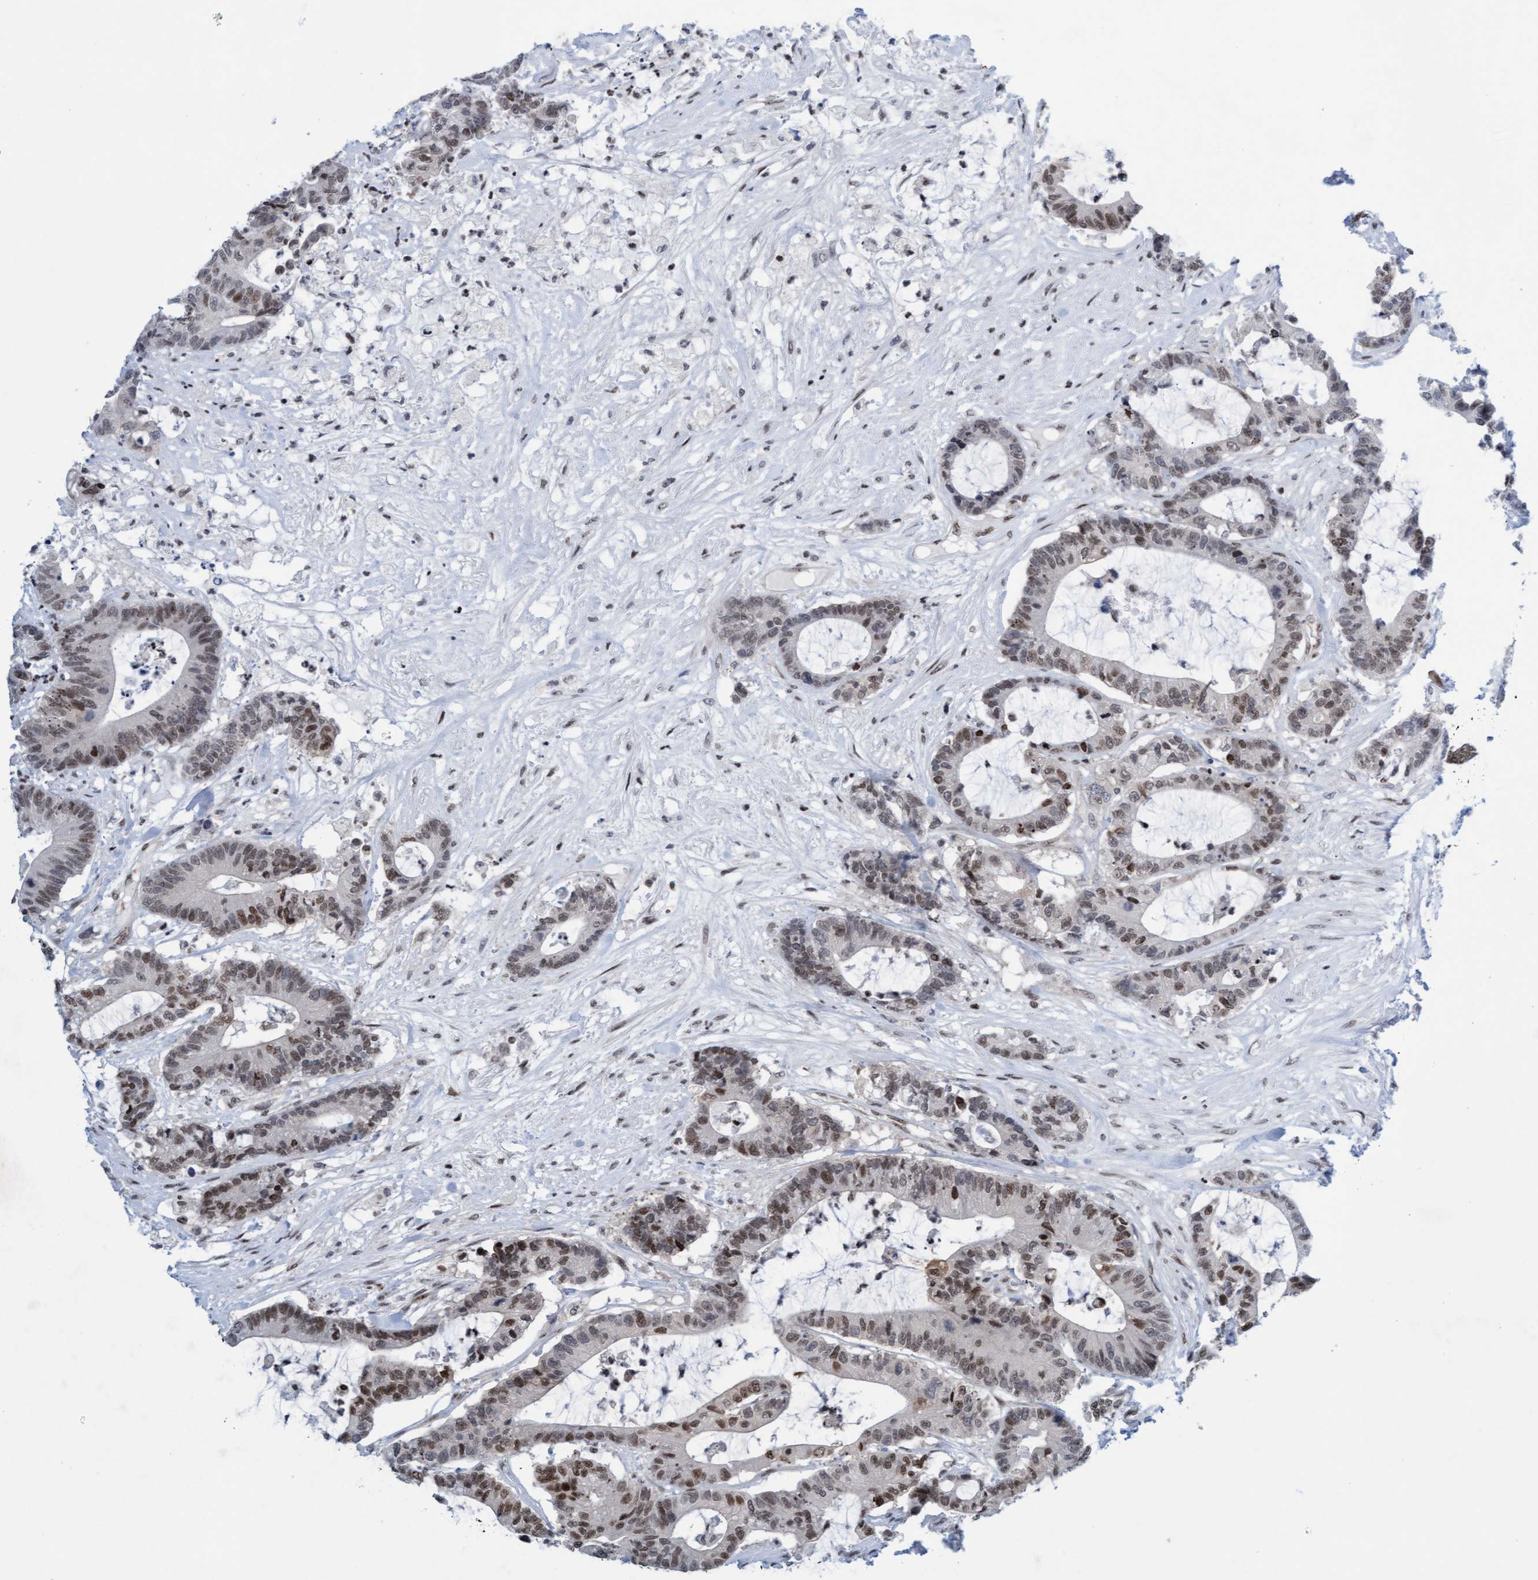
{"staining": {"intensity": "moderate", "quantity": ">75%", "location": "nuclear"}, "tissue": "colorectal cancer", "cell_type": "Tumor cells", "image_type": "cancer", "snomed": [{"axis": "morphology", "description": "Adenocarcinoma, NOS"}, {"axis": "topography", "description": "Colon"}], "caption": "Moderate nuclear protein staining is appreciated in approximately >75% of tumor cells in colorectal cancer.", "gene": "GLRX2", "patient": {"sex": "female", "age": 84}}